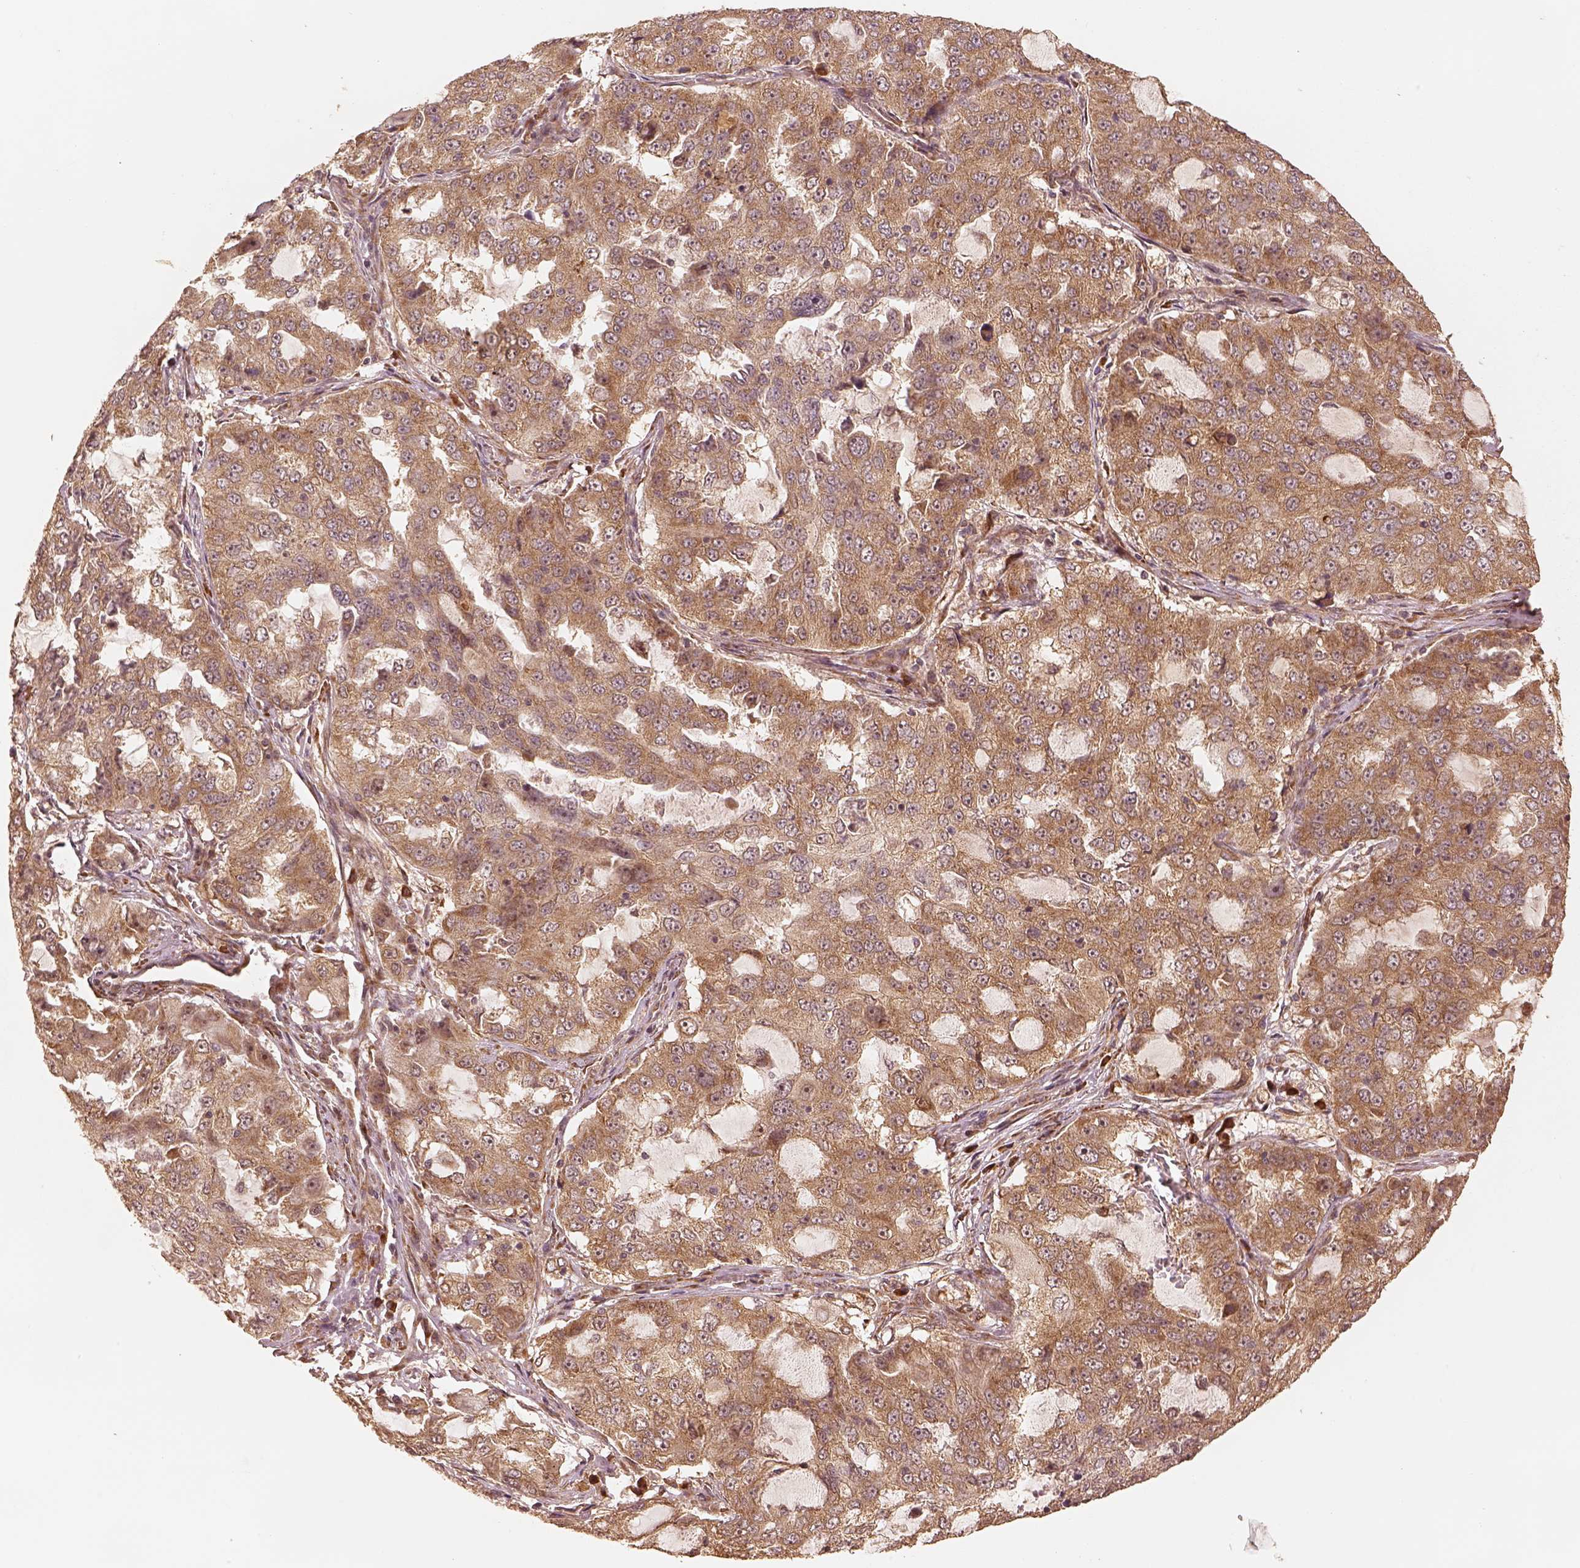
{"staining": {"intensity": "moderate", "quantity": ">75%", "location": "cytoplasmic/membranous"}, "tissue": "lung cancer", "cell_type": "Tumor cells", "image_type": "cancer", "snomed": [{"axis": "morphology", "description": "Adenocarcinoma, NOS"}, {"axis": "topography", "description": "Lung"}], "caption": "The photomicrograph displays immunohistochemical staining of lung cancer. There is moderate cytoplasmic/membranous expression is seen in approximately >75% of tumor cells.", "gene": "DNAJC25", "patient": {"sex": "female", "age": 61}}